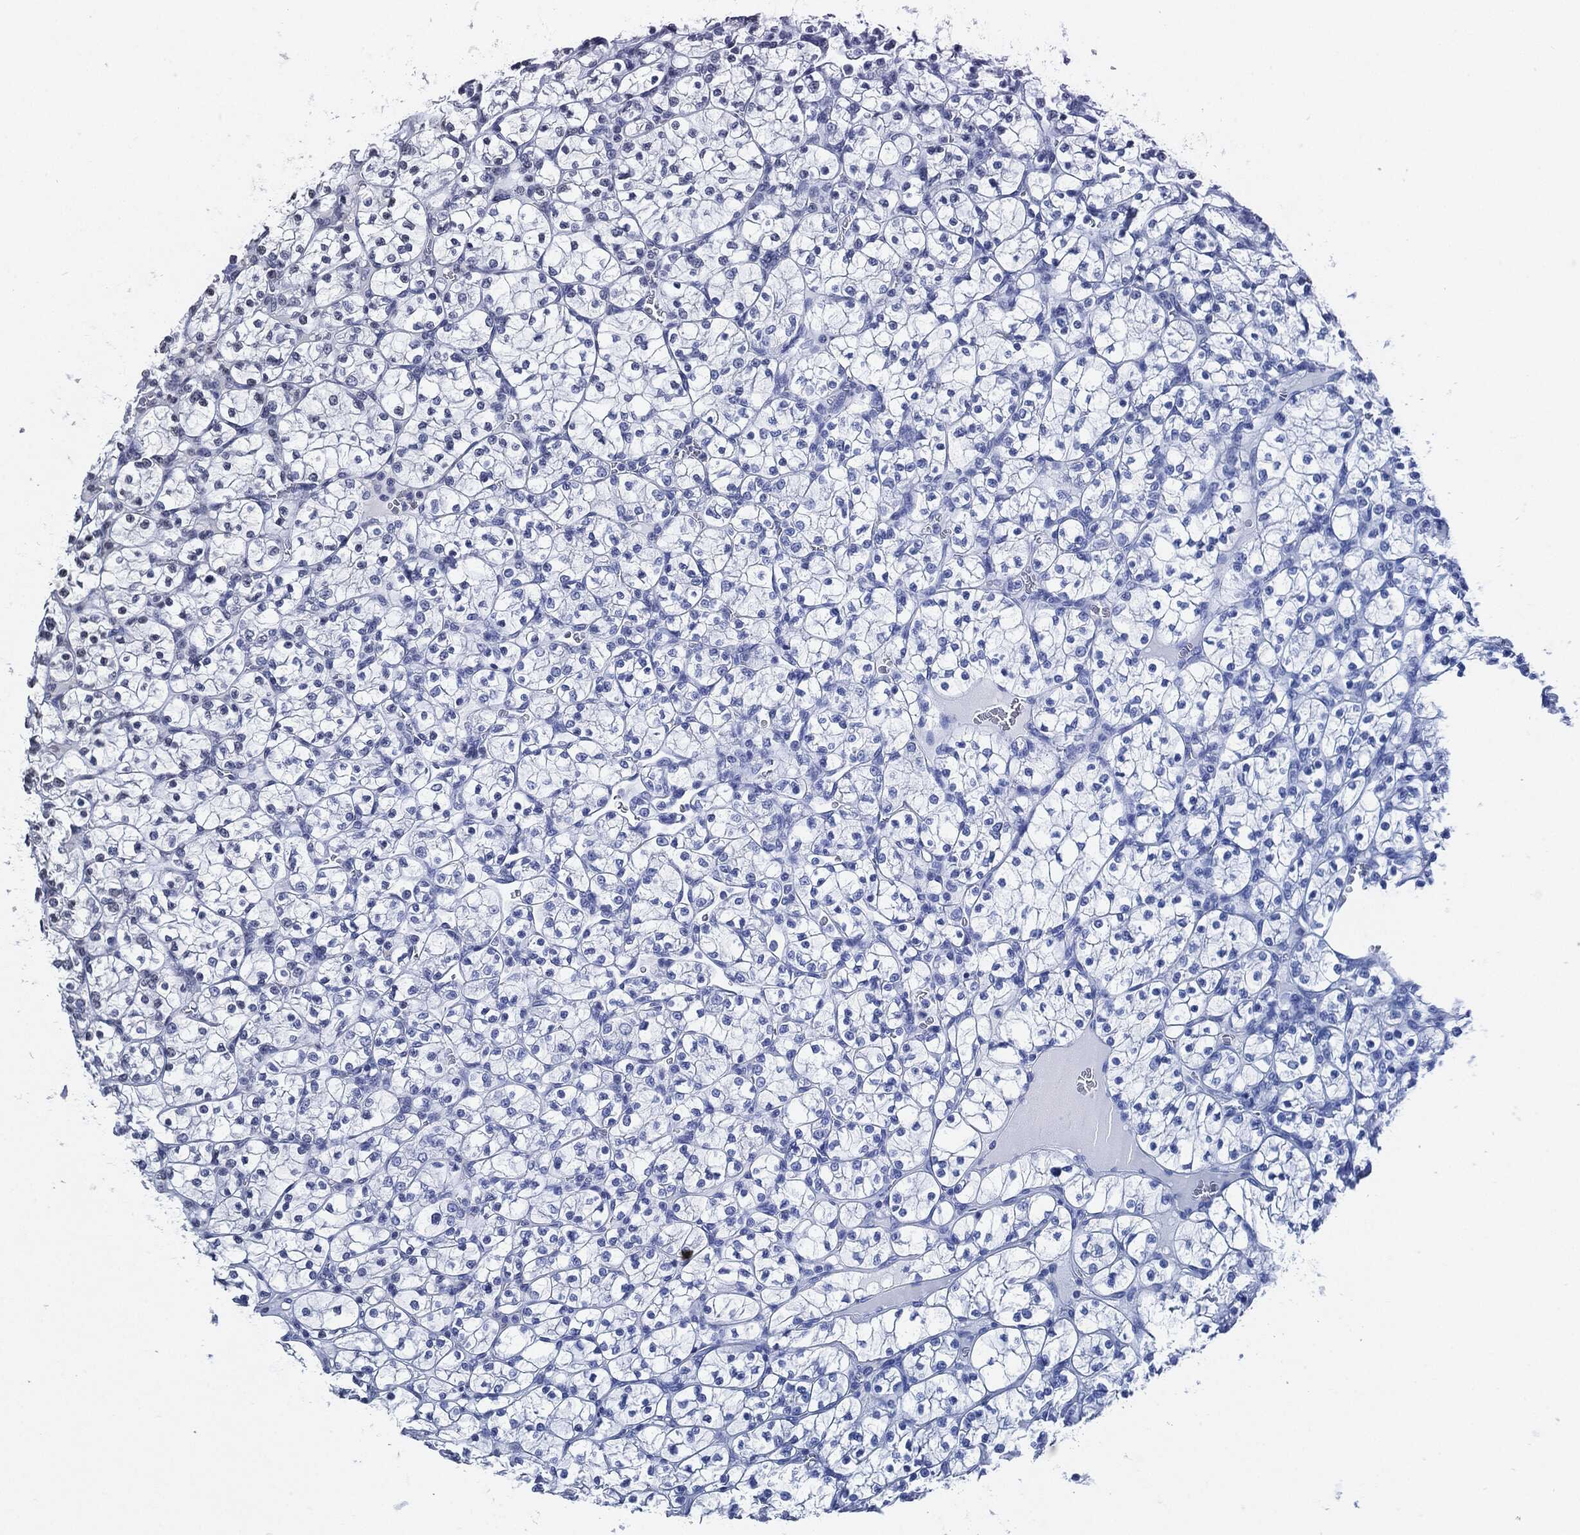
{"staining": {"intensity": "negative", "quantity": "none", "location": "none"}, "tissue": "renal cancer", "cell_type": "Tumor cells", "image_type": "cancer", "snomed": [{"axis": "morphology", "description": "Adenocarcinoma, NOS"}, {"axis": "topography", "description": "Kidney"}], "caption": "There is no significant positivity in tumor cells of renal adenocarcinoma.", "gene": "JUN", "patient": {"sex": "female", "age": 89}}